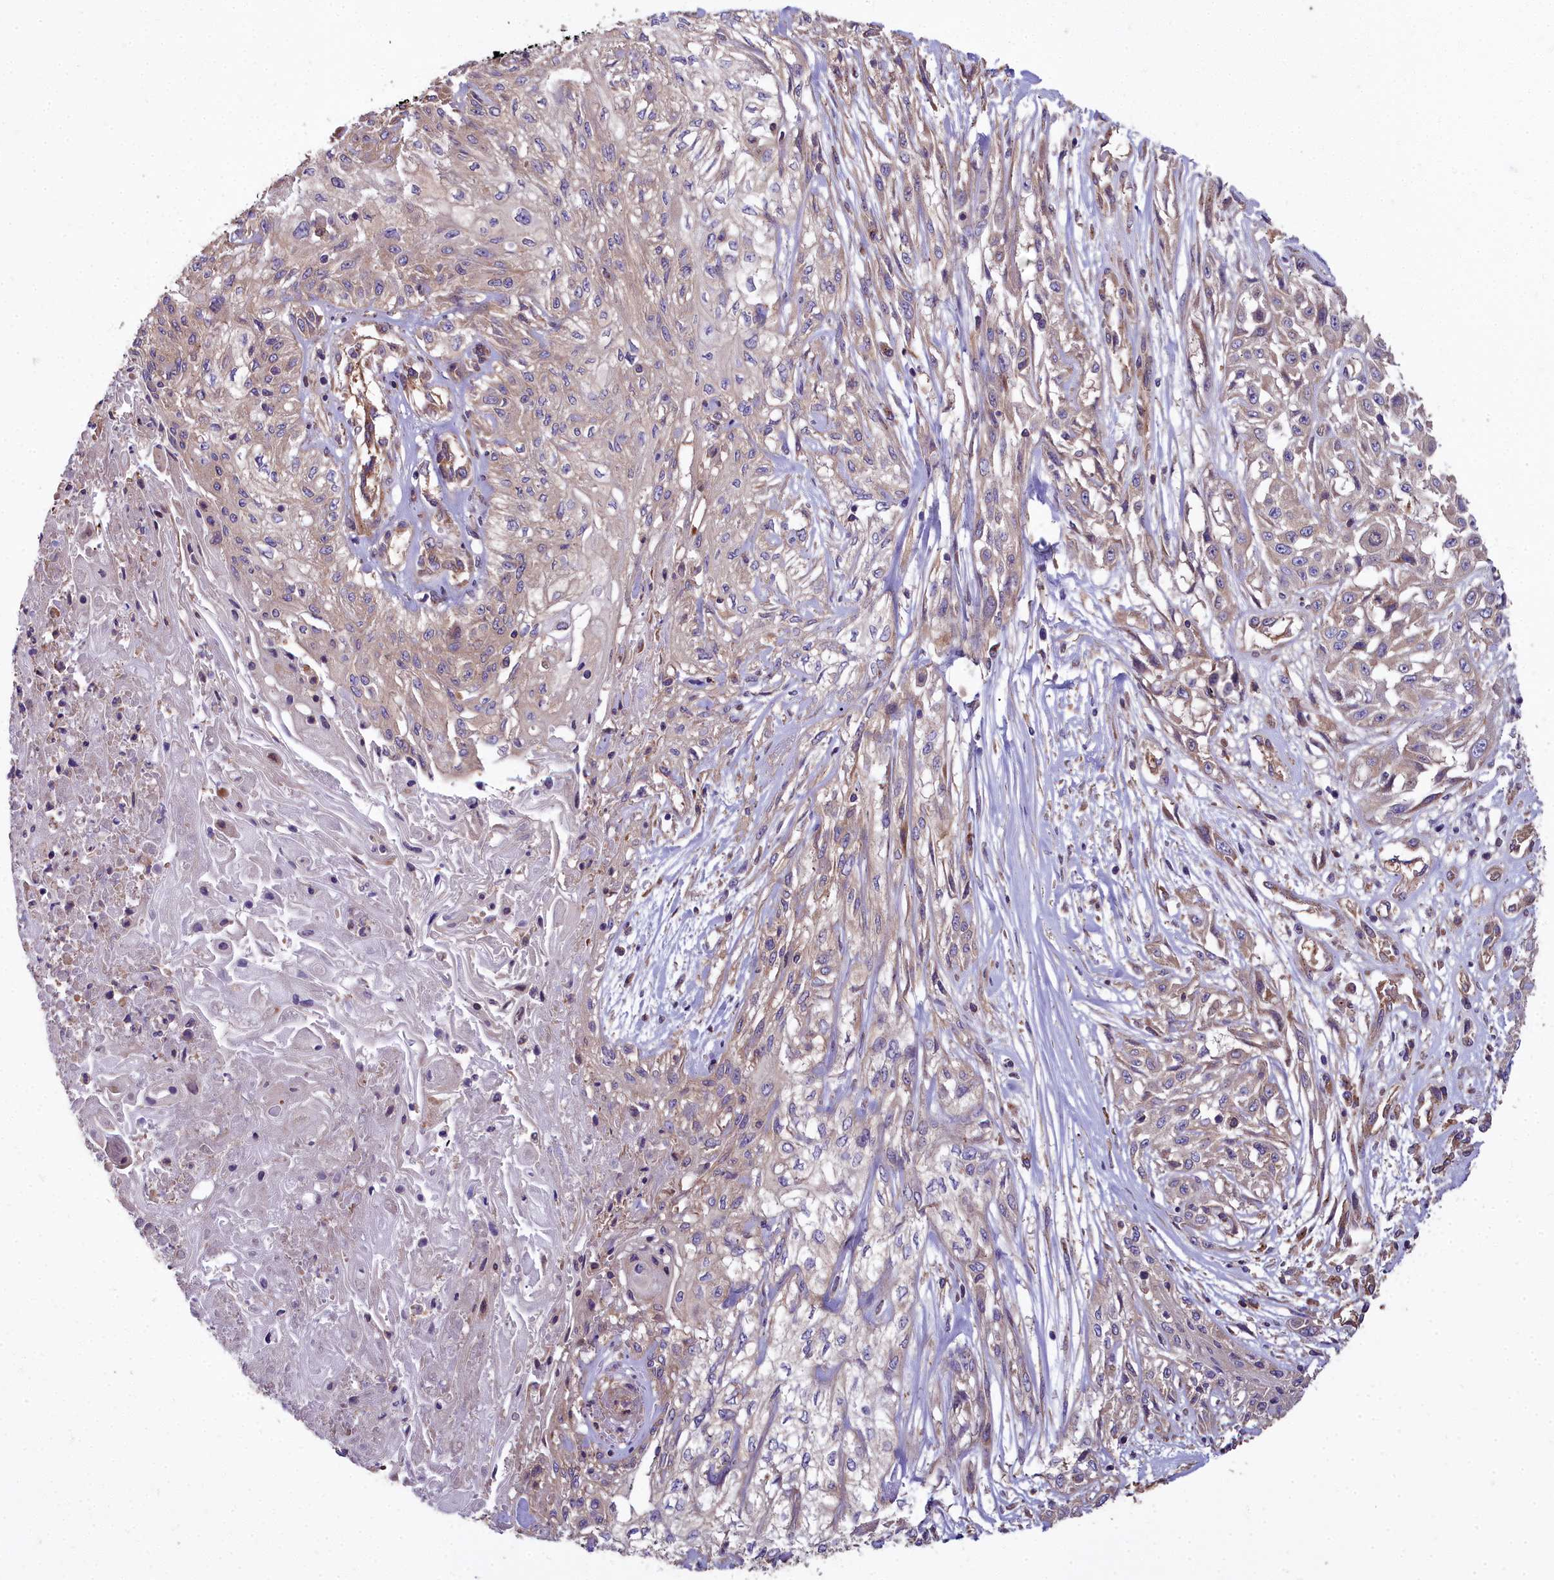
{"staining": {"intensity": "weak", "quantity": "25%-75%", "location": "cytoplasmic/membranous"}, "tissue": "skin cancer", "cell_type": "Tumor cells", "image_type": "cancer", "snomed": [{"axis": "morphology", "description": "Squamous cell carcinoma, NOS"}, {"axis": "morphology", "description": "Squamous cell carcinoma, metastatic, NOS"}, {"axis": "topography", "description": "Skin"}, {"axis": "topography", "description": "Lymph node"}], "caption": "Skin squamous cell carcinoma was stained to show a protein in brown. There is low levels of weak cytoplasmic/membranous positivity in approximately 25%-75% of tumor cells.", "gene": "DCTN3", "patient": {"sex": "male", "age": 75}}